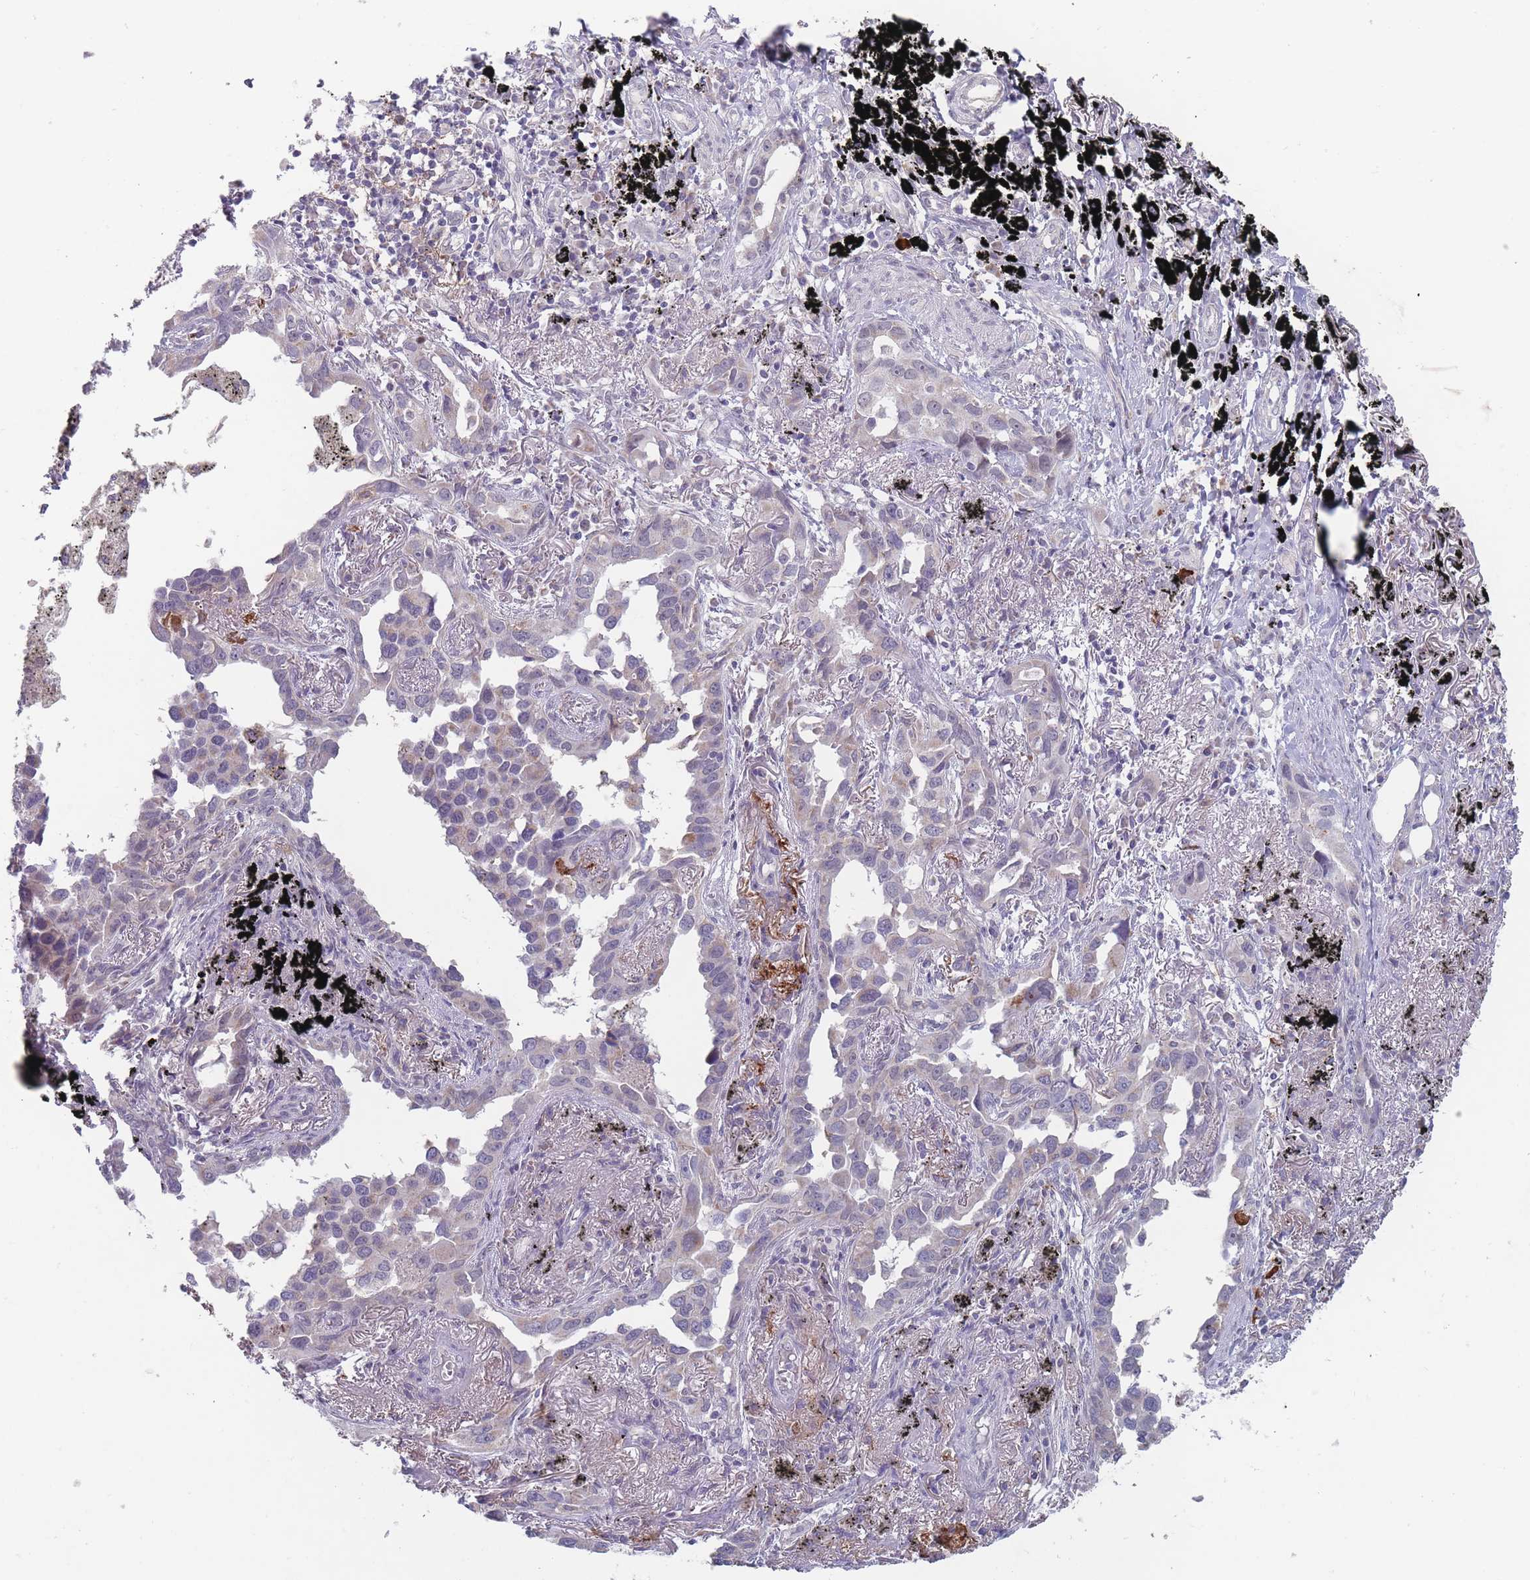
{"staining": {"intensity": "weak", "quantity": "<25%", "location": "cytoplasmic/membranous"}, "tissue": "lung cancer", "cell_type": "Tumor cells", "image_type": "cancer", "snomed": [{"axis": "morphology", "description": "Adenocarcinoma, NOS"}, {"axis": "topography", "description": "Lung"}], "caption": "The IHC image has no significant staining in tumor cells of lung cancer tissue. (DAB (3,3'-diaminobenzidine) immunohistochemistry (IHC) visualized using brightfield microscopy, high magnification).", "gene": "PEX7", "patient": {"sex": "male", "age": 67}}